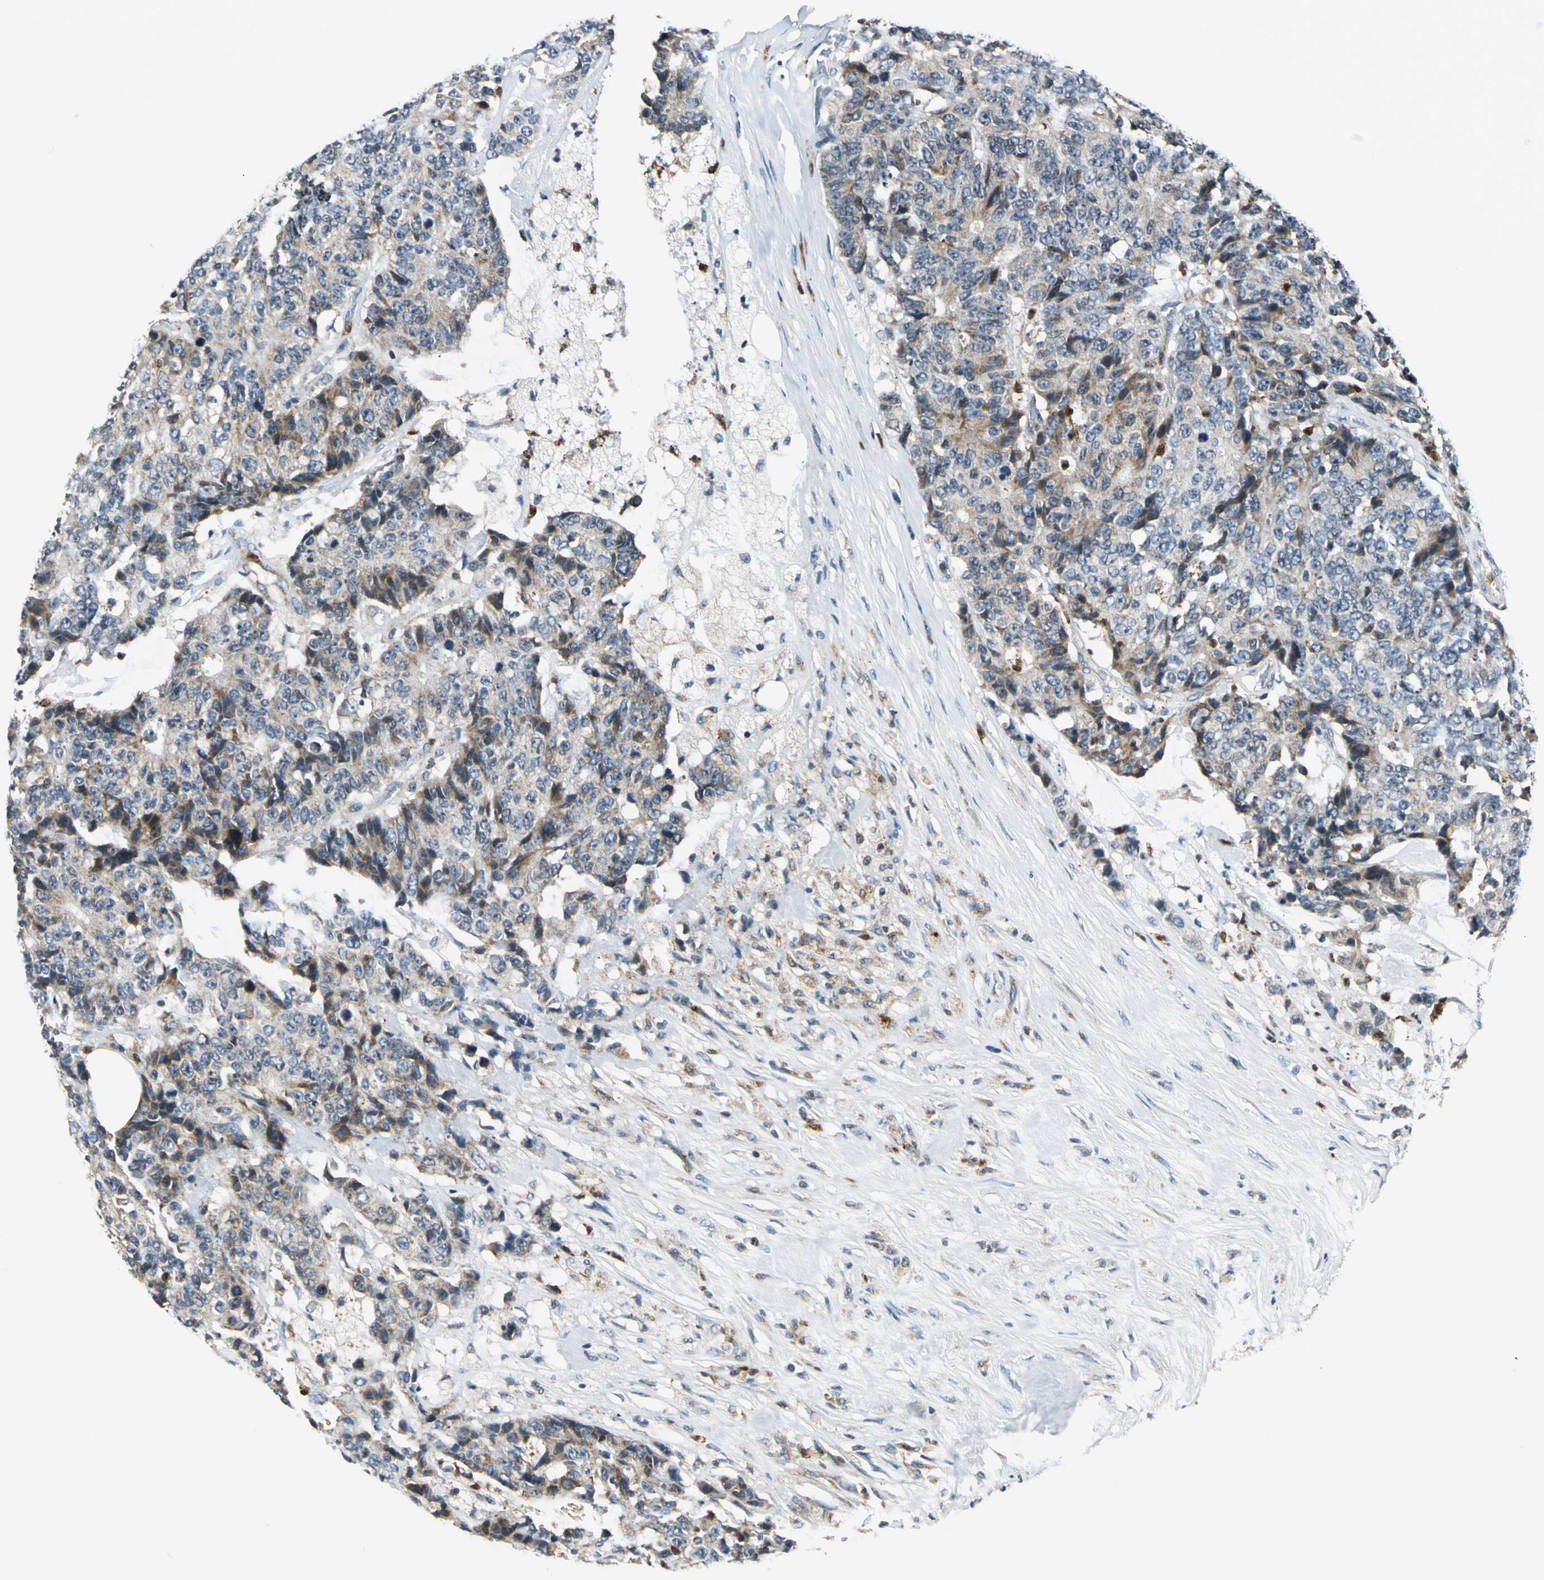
{"staining": {"intensity": "strong", "quantity": "25%-75%", "location": "cytoplasmic/membranous"}, "tissue": "colorectal cancer", "cell_type": "Tumor cells", "image_type": "cancer", "snomed": [{"axis": "morphology", "description": "Adenocarcinoma, NOS"}, {"axis": "topography", "description": "Colon"}], "caption": "An IHC photomicrograph of neoplastic tissue is shown. Protein staining in brown highlights strong cytoplasmic/membranous positivity in colorectal cancer within tumor cells. (Stains: DAB (3,3'-diaminobenzidine) in brown, nuclei in blue, Microscopy: brightfield microscopy at high magnification).", "gene": "USP40", "patient": {"sex": "female", "age": 86}}